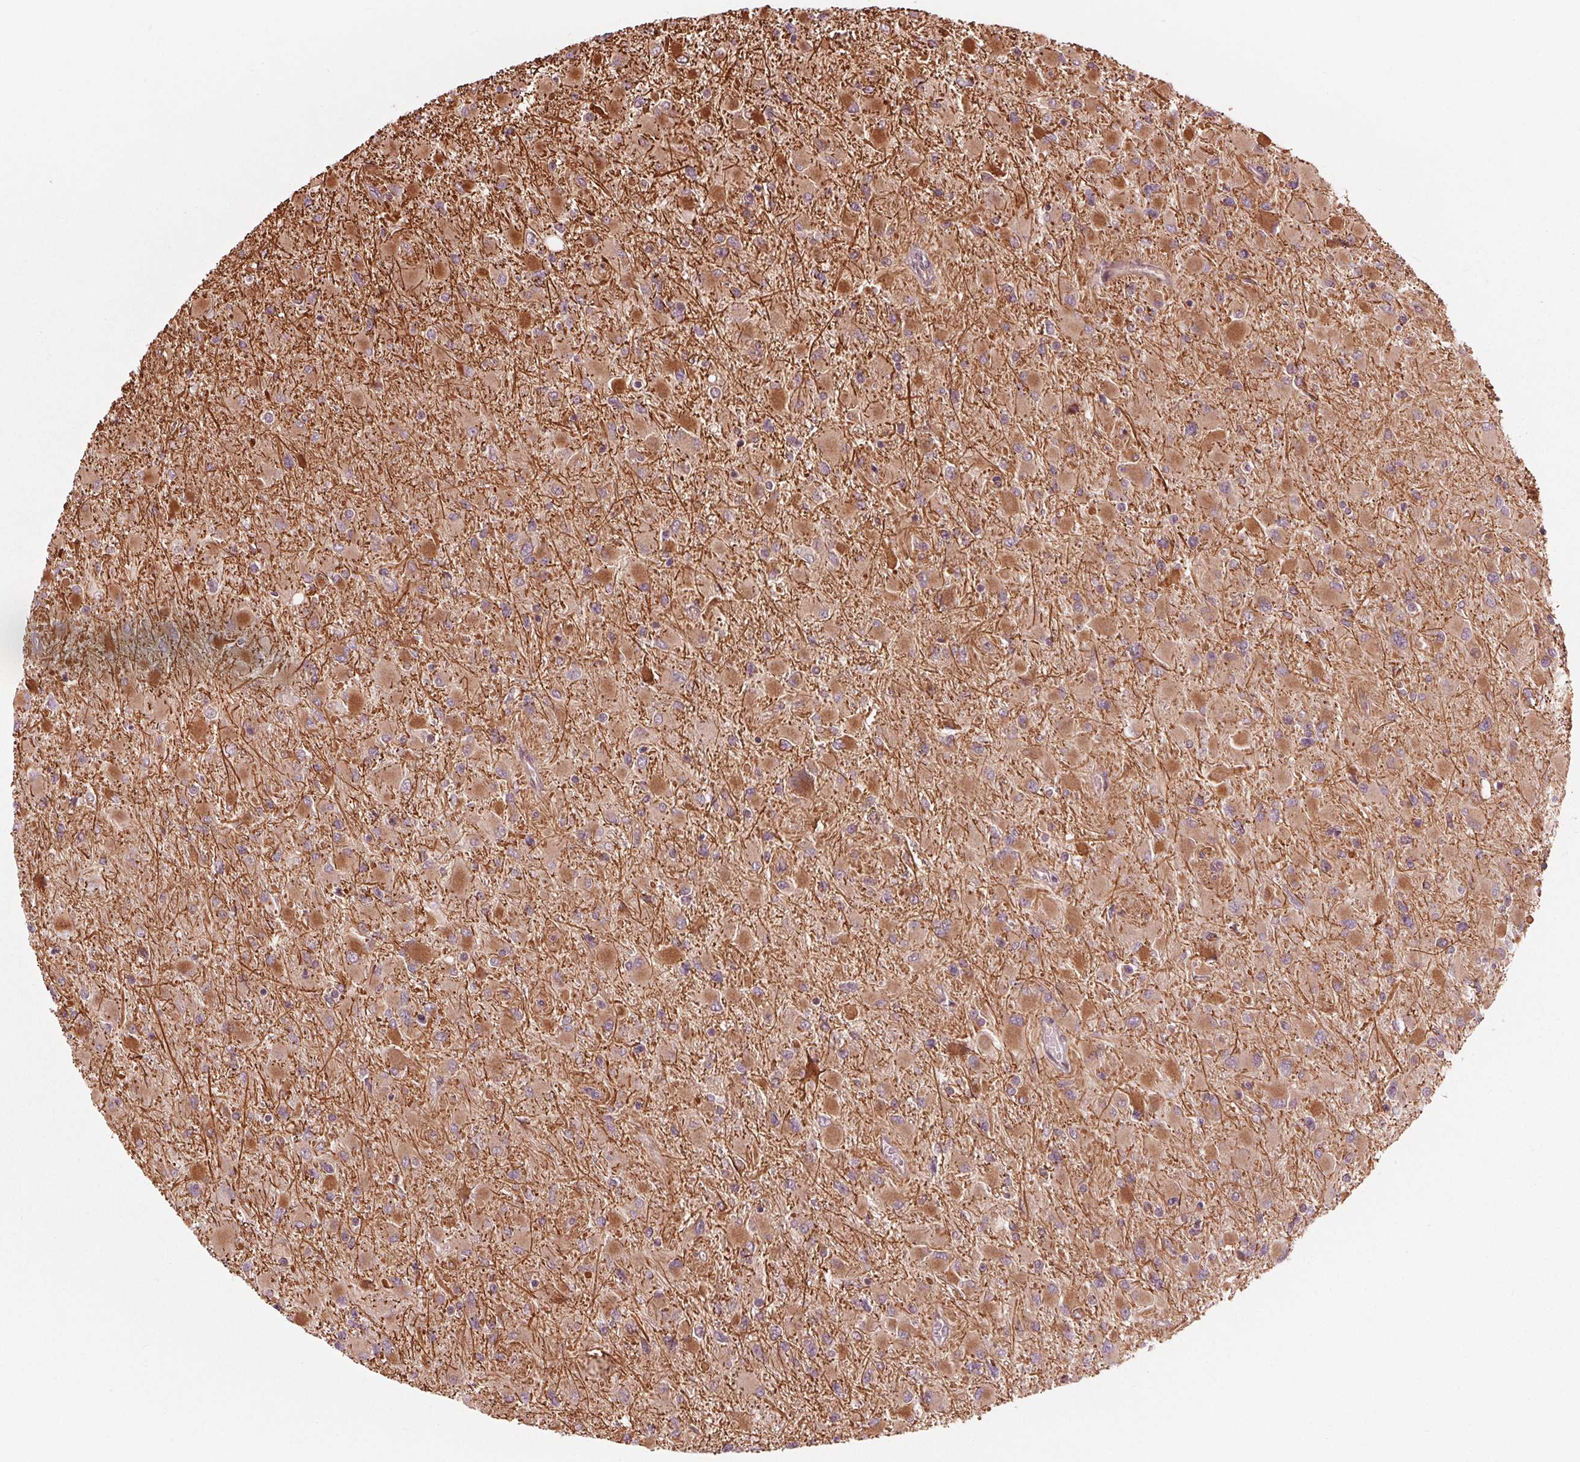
{"staining": {"intensity": "weak", "quantity": ">75%", "location": "cytoplasmic/membranous"}, "tissue": "glioma", "cell_type": "Tumor cells", "image_type": "cancer", "snomed": [{"axis": "morphology", "description": "Glioma, malignant, High grade"}, {"axis": "topography", "description": "Cerebral cortex"}], "caption": "Immunohistochemical staining of human malignant glioma (high-grade) displays low levels of weak cytoplasmic/membranous expression in about >75% of tumor cells. (DAB (3,3'-diaminobenzidine) = brown stain, brightfield microscopy at high magnification).", "gene": "CMIP", "patient": {"sex": "female", "age": 36}}